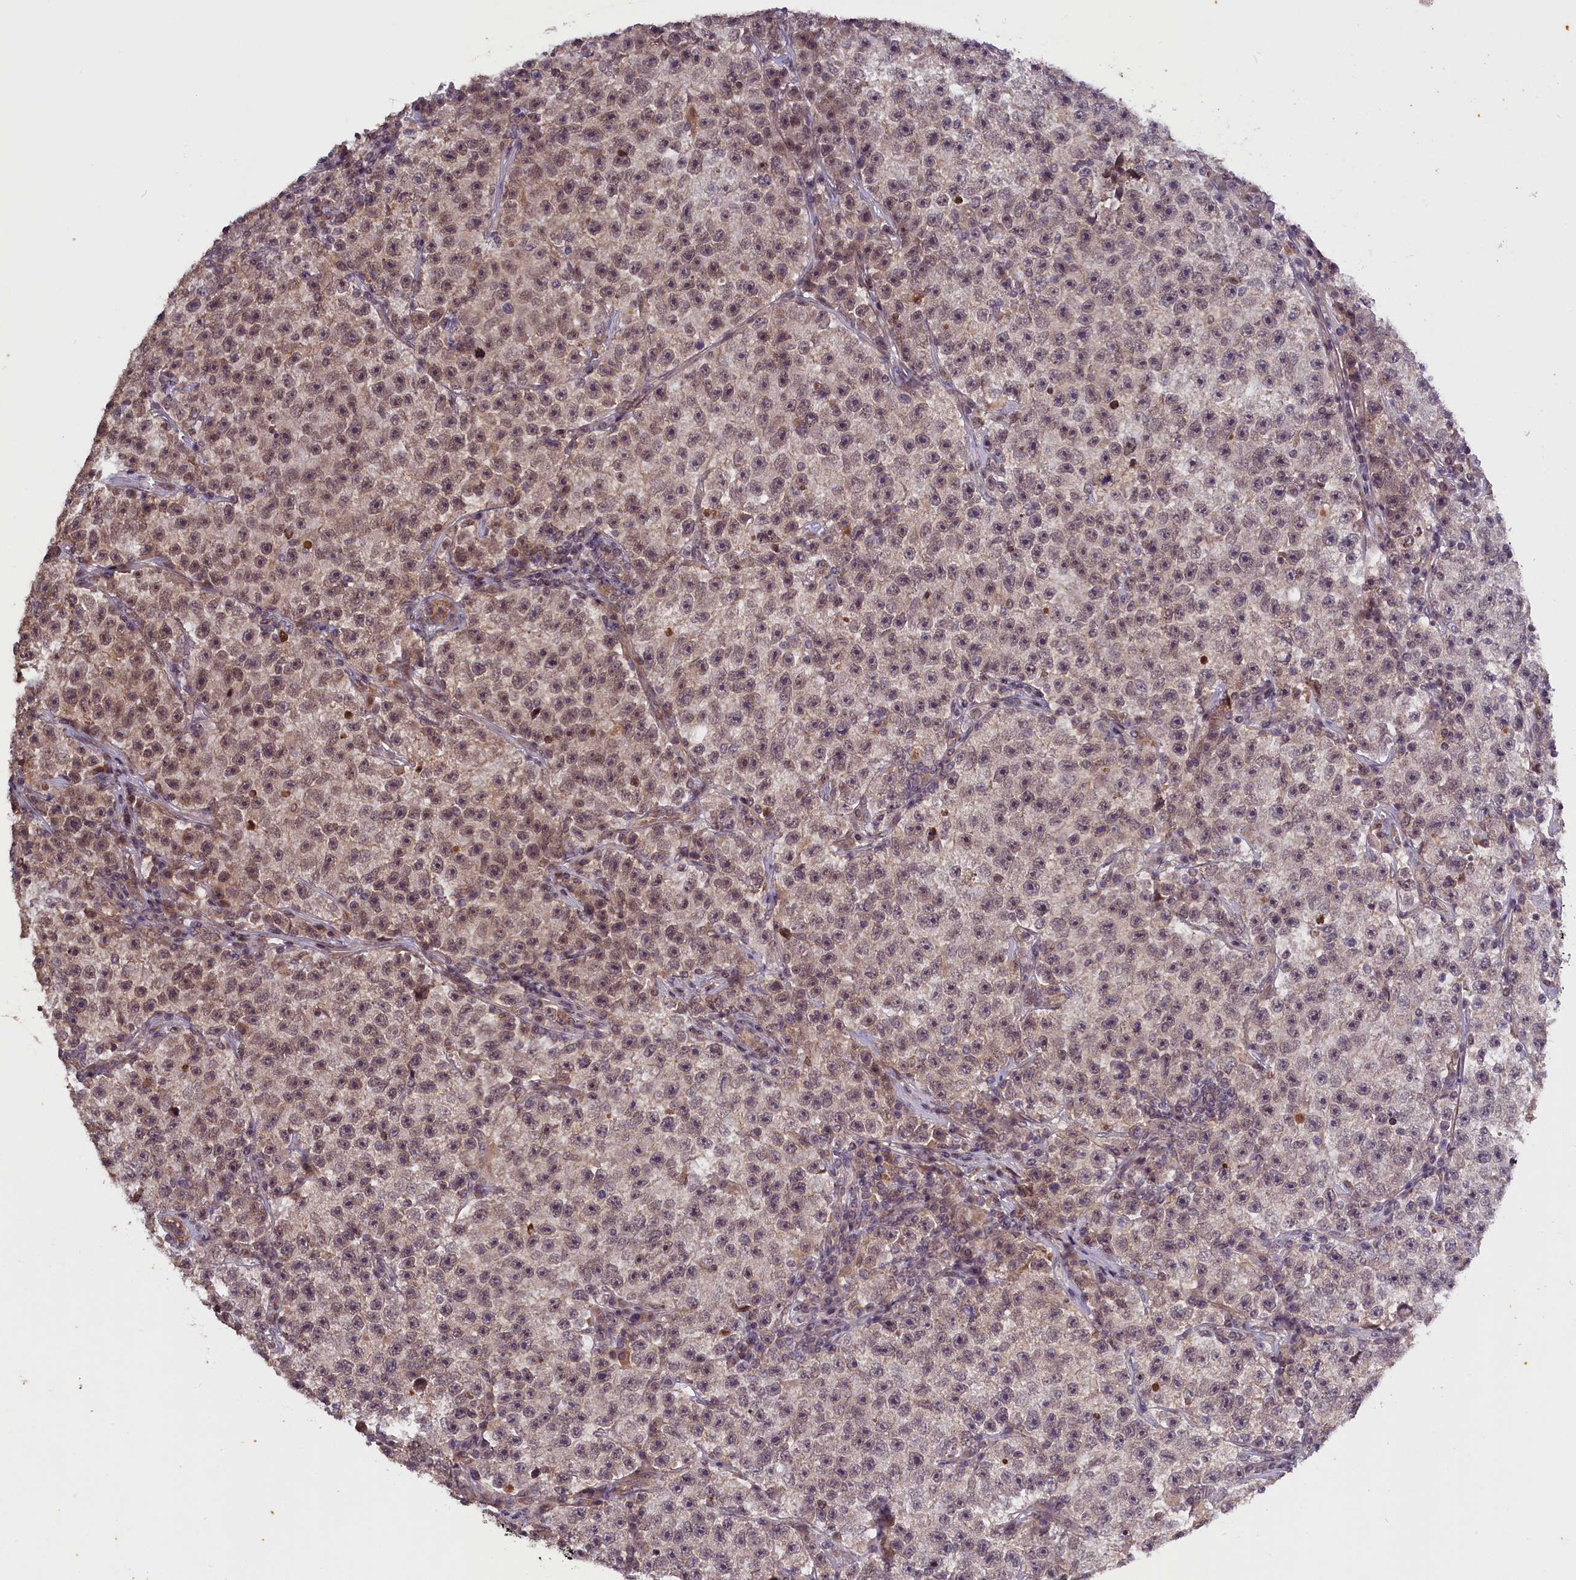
{"staining": {"intensity": "weak", "quantity": ">75%", "location": "cytoplasmic/membranous,nuclear"}, "tissue": "testis cancer", "cell_type": "Tumor cells", "image_type": "cancer", "snomed": [{"axis": "morphology", "description": "Seminoma, NOS"}, {"axis": "topography", "description": "Testis"}], "caption": "Testis cancer stained for a protein shows weak cytoplasmic/membranous and nuclear positivity in tumor cells. The protein of interest is stained brown, and the nuclei are stained in blue (DAB IHC with brightfield microscopy, high magnification).", "gene": "ZNF480", "patient": {"sex": "male", "age": 22}}